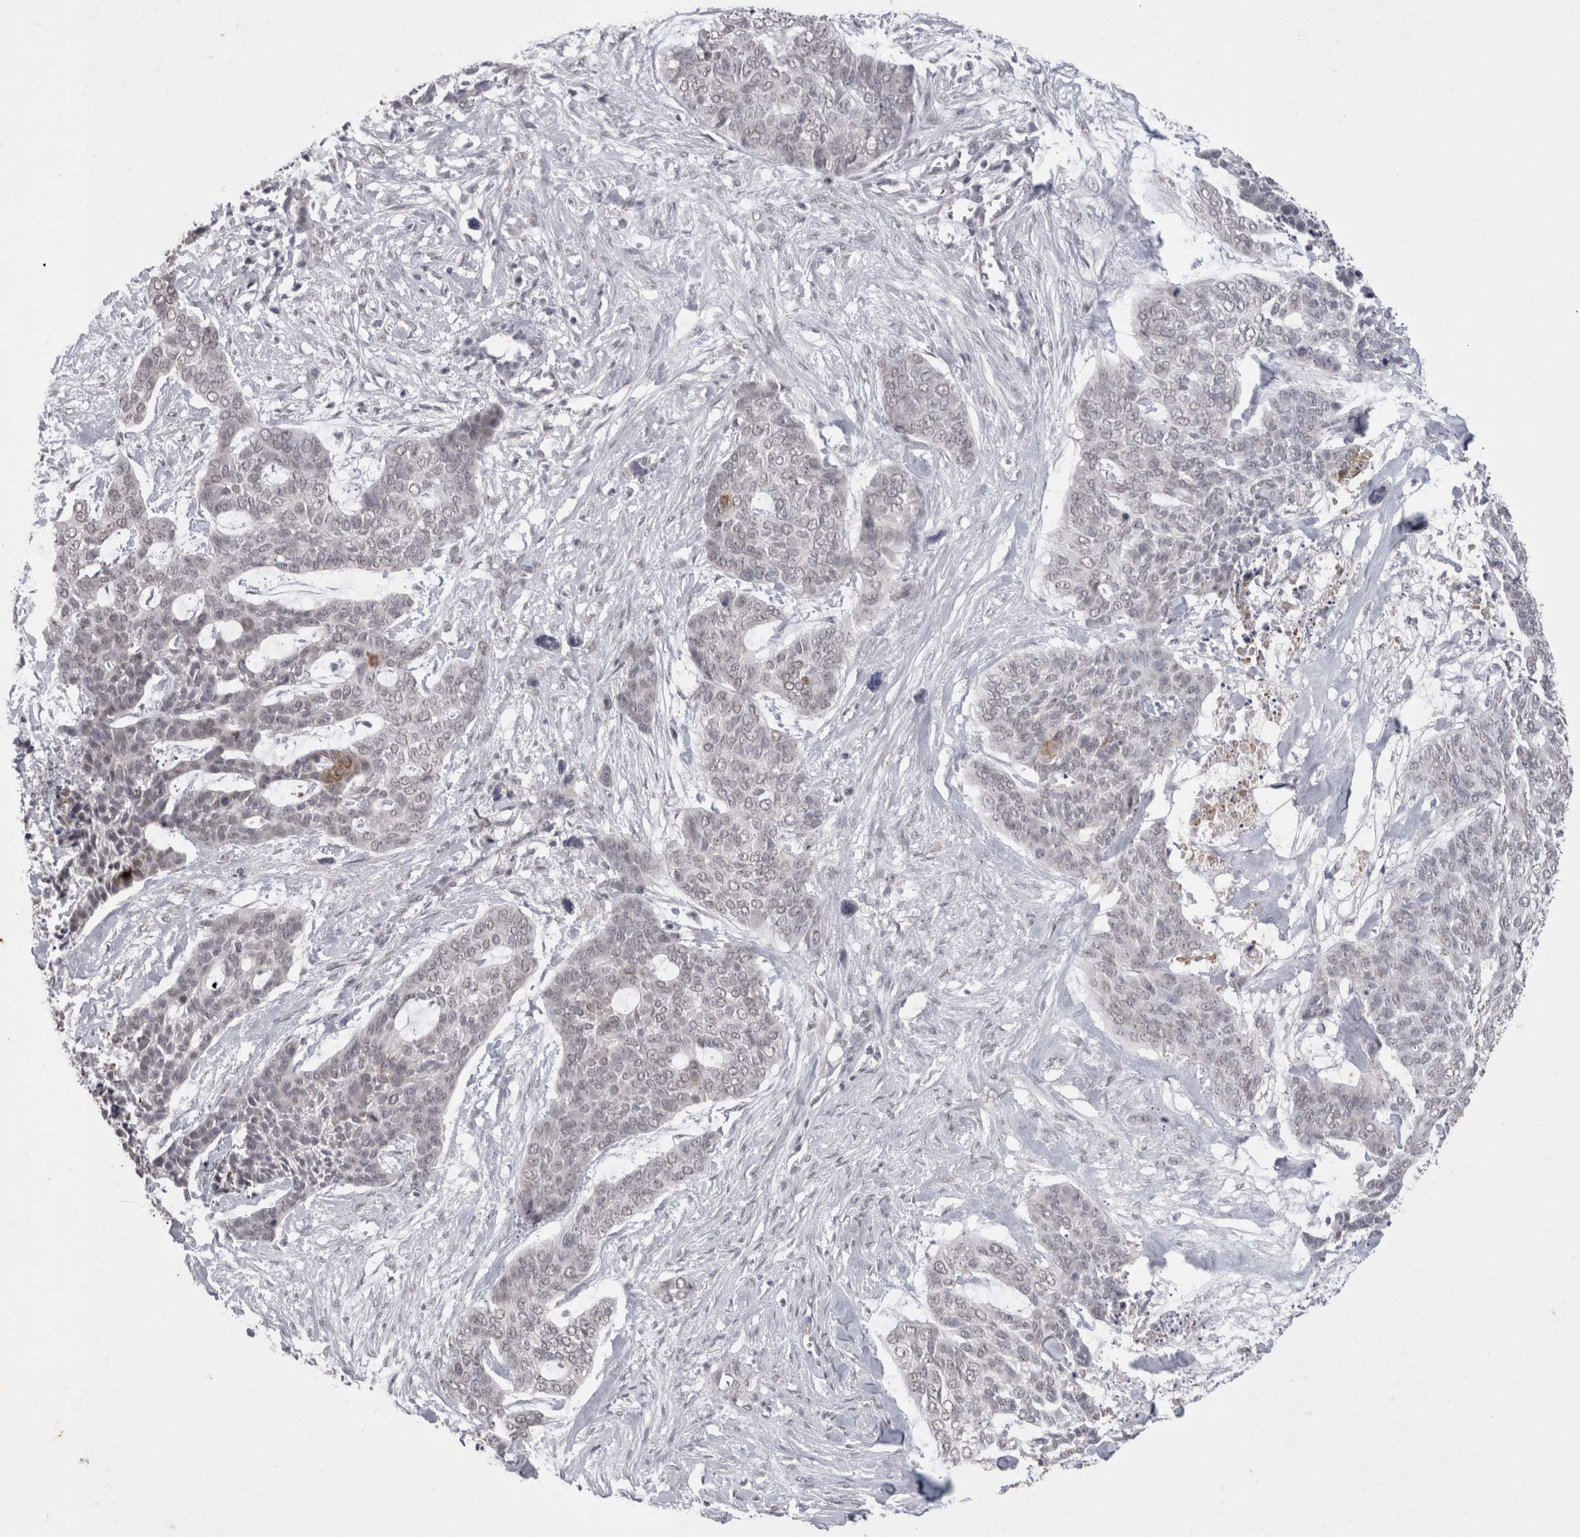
{"staining": {"intensity": "negative", "quantity": "none", "location": "none"}, "tissue": "skin cancer", "cell_type": "Tumor cells", "image_type": "cancer", "snomed": [{"axis": "morphology", "description": "Basal cell carcinoma"}, {"axis": "topography", "description": "Skin"}], "caption": "Immunohistochemistry histopathology image of human basal cell carcinoma (skin) stained for a protein (brown), which demonstrates no positivity in tumor cells.", "gene": "DDX4", "patient": {"sex": "female", "age": 64}}